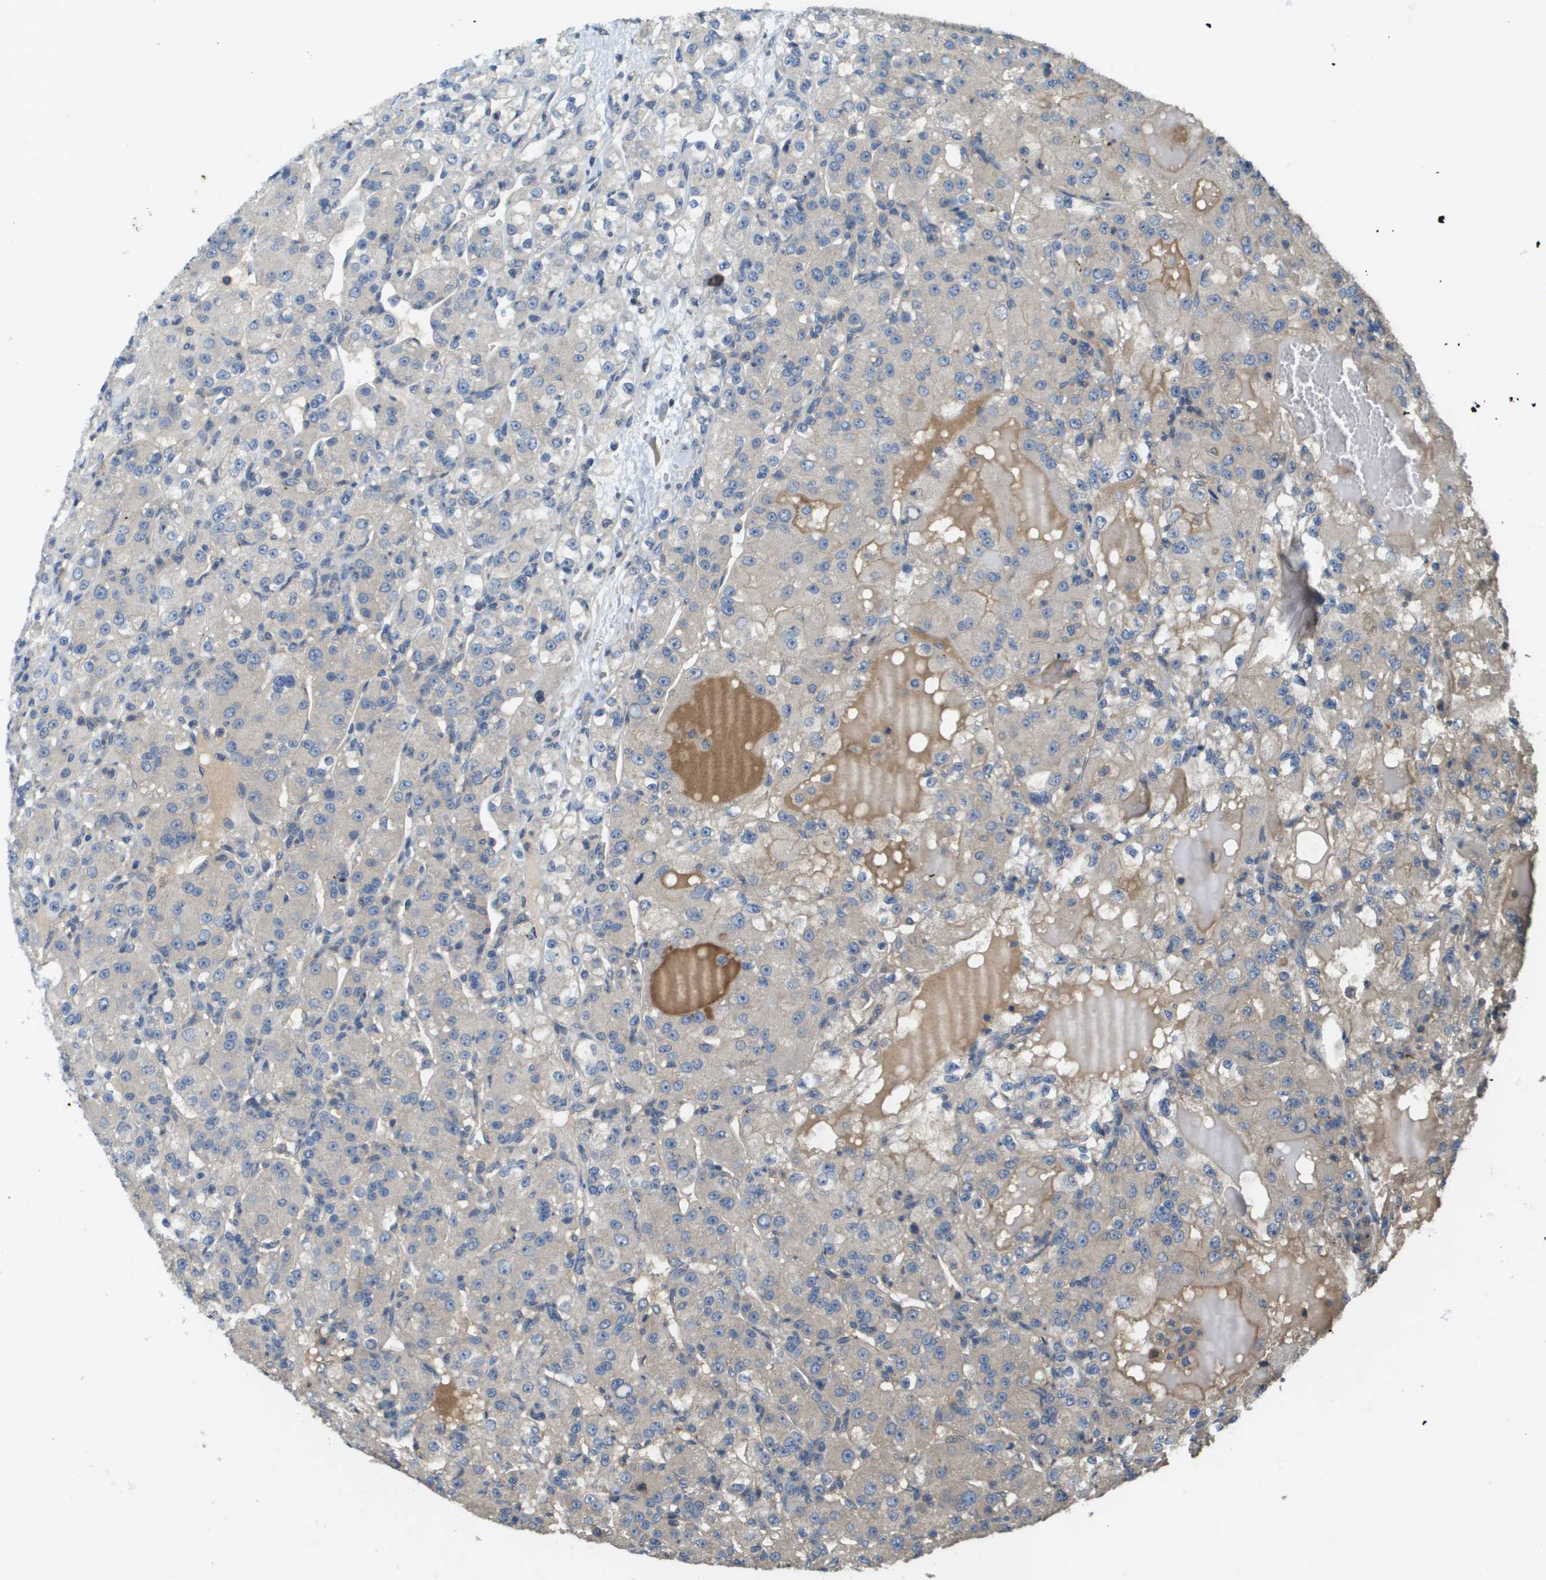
{"staining": {"intensity": "weak", "quantity": "25%-75%", "location": "cytoplasmic/membranous"}, "tissue": "renal cancer", "cell_type": "Tumor cells", "image_type": "cancer", "snomed": [{"axis": "morphology", "description": "Normal tissue, NOS"}, {"axis": "morphology", "description": "Adenocarcinoma, NOS"}, {"axis": "topography", "description": "Kidney"}], "caption": "Human renal cancer stained for a protein (brown) demonstrates weak cytoplasmic/membranous positive positivity in about 25%-75% of tumor cells.", "gene": "KRT23", "patient": {"sex": "male", "age": 61}}